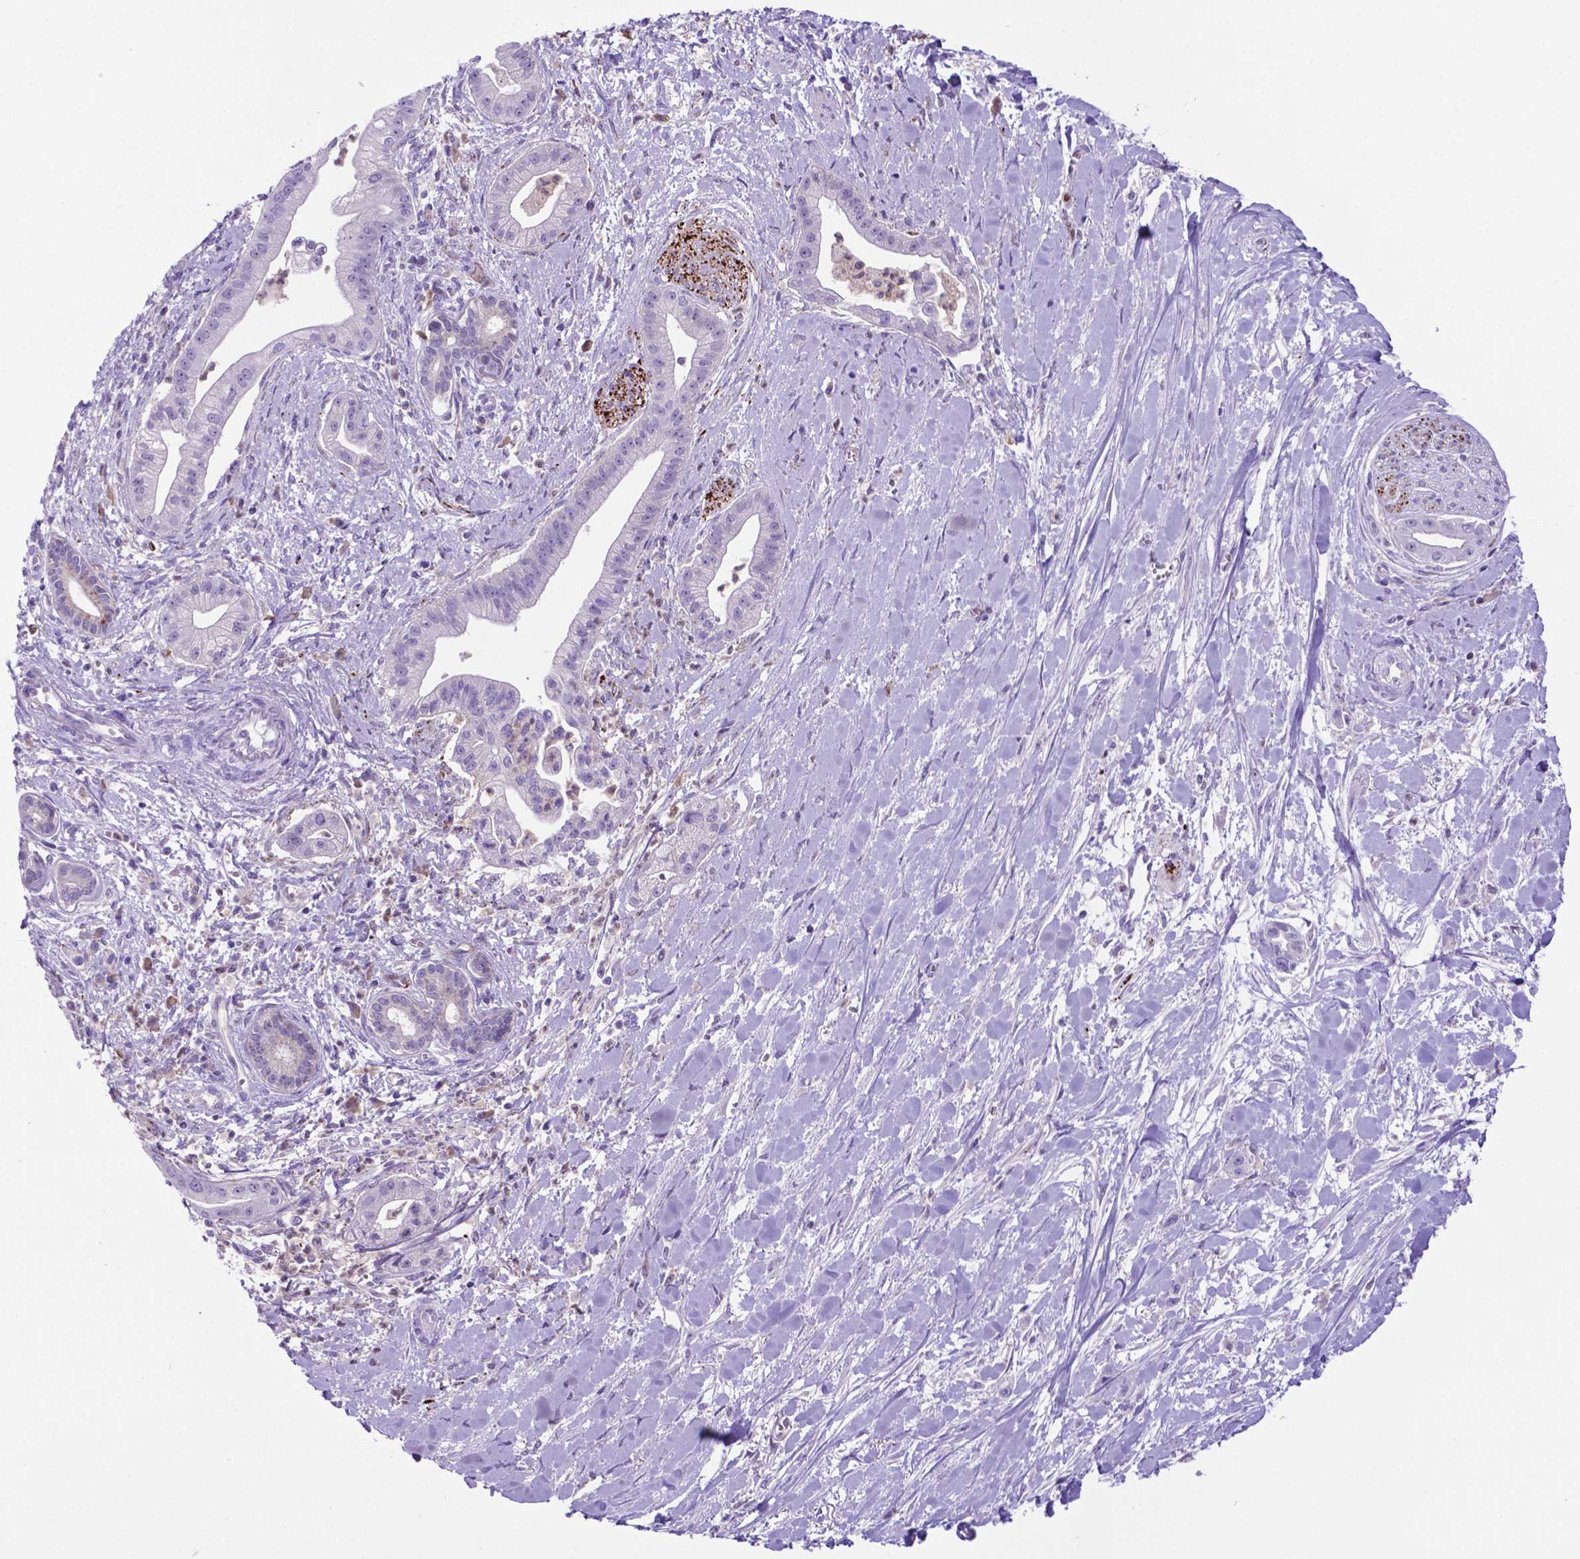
{"staining": {"intensity": "negative", "quantity": "none", "location": "none"}, "tissue": "pancreatic cancer", "cell_type": "Tumor cells", "image_type": "cancer", "snomed": [{"axis": "morphology", "description": "Normal tissue, NOS"}, {"axis": "morphology", "description": "Adenocarcinoma, NOS"}, {"axis": "topography", "description": "Lymph node"}, {"axis": "topography", "description": "Pancreas"}], "caption": "This is a image of IHC staining of pancreatic adenocarcinoma, which shows no positivity in tumor cells.", "gene": "LZTR1", "patient": {"sex": "female", "age": 58}}